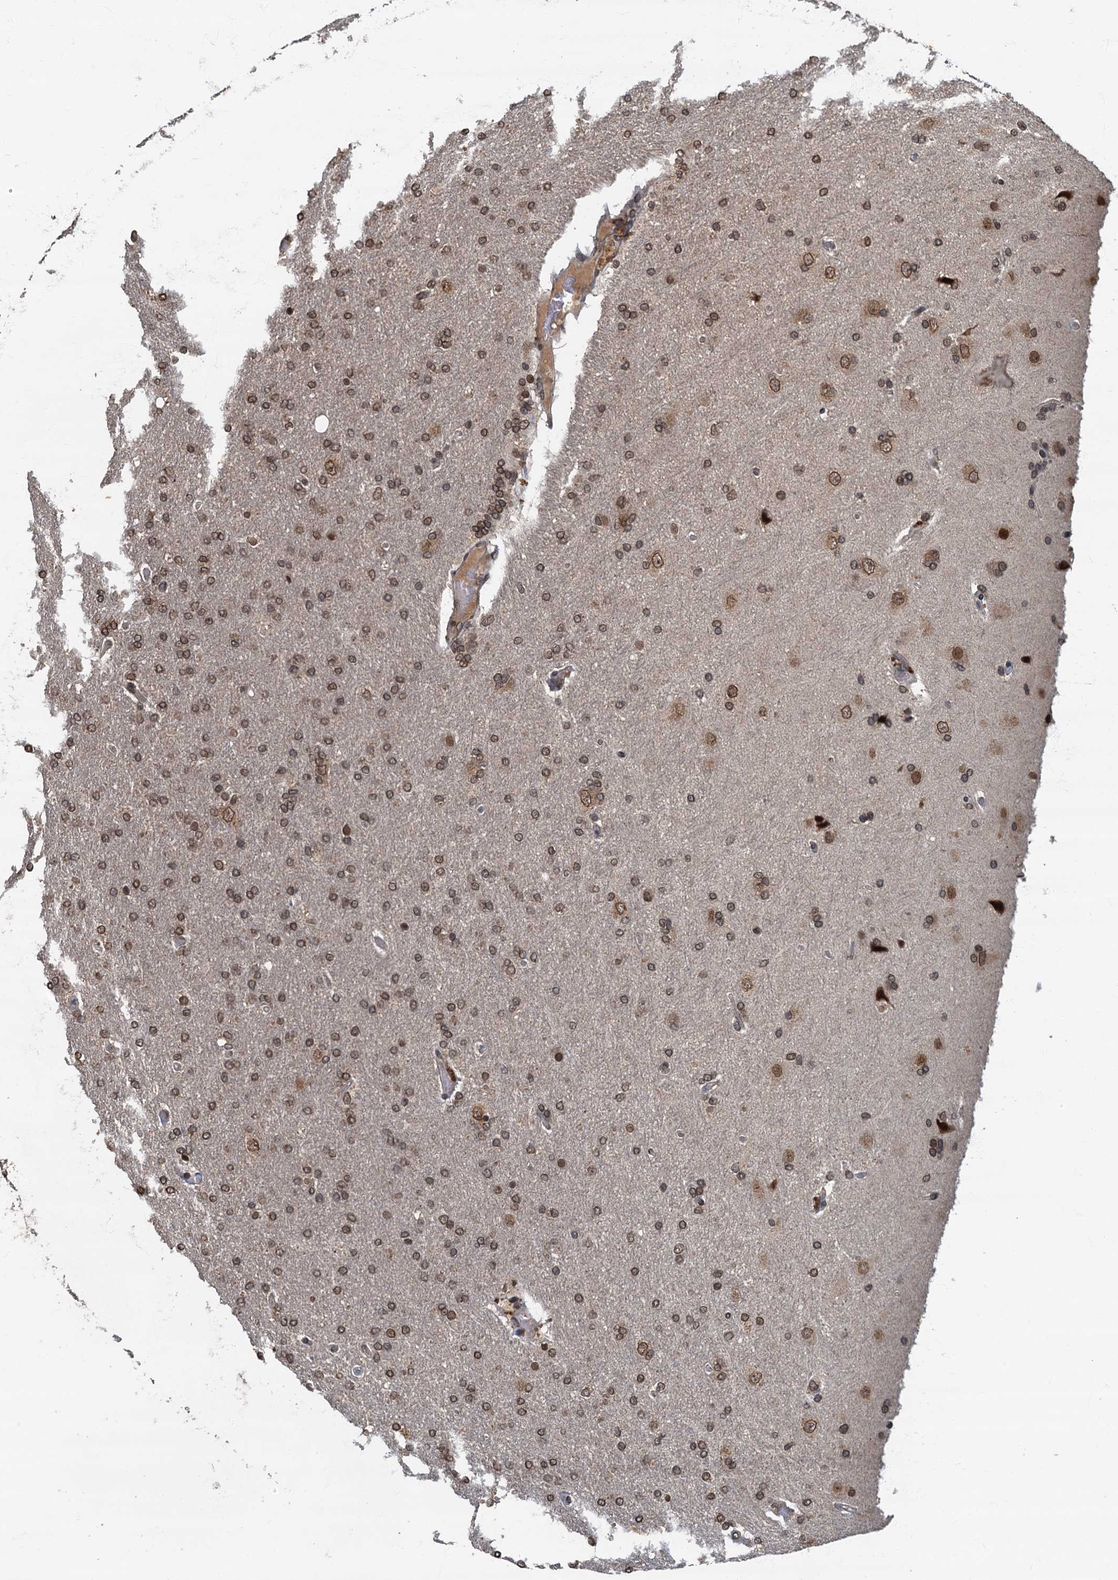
{"staining": {"intensity": "moderate", "quantity": "25%-75%", "location": "cytoplasmic/membranous,nuclear"}, "tissue": "glioma", "cell_type": "Tumor cells", "image_type": "cancer", "snomed": [{"axis": "morphology", "description": "Glioma, malignant, High grade"}, {"axis": "topography", "description": "Brain"}], "caption": "Brown immunohistochemical staining in glioma shows moderate cytoplasmic/membranous and nuclear expression in approximately 25%-75% of tumor cells.", "gene": "CKAP2L", "patient": {"sex": "male", "age": 72}}